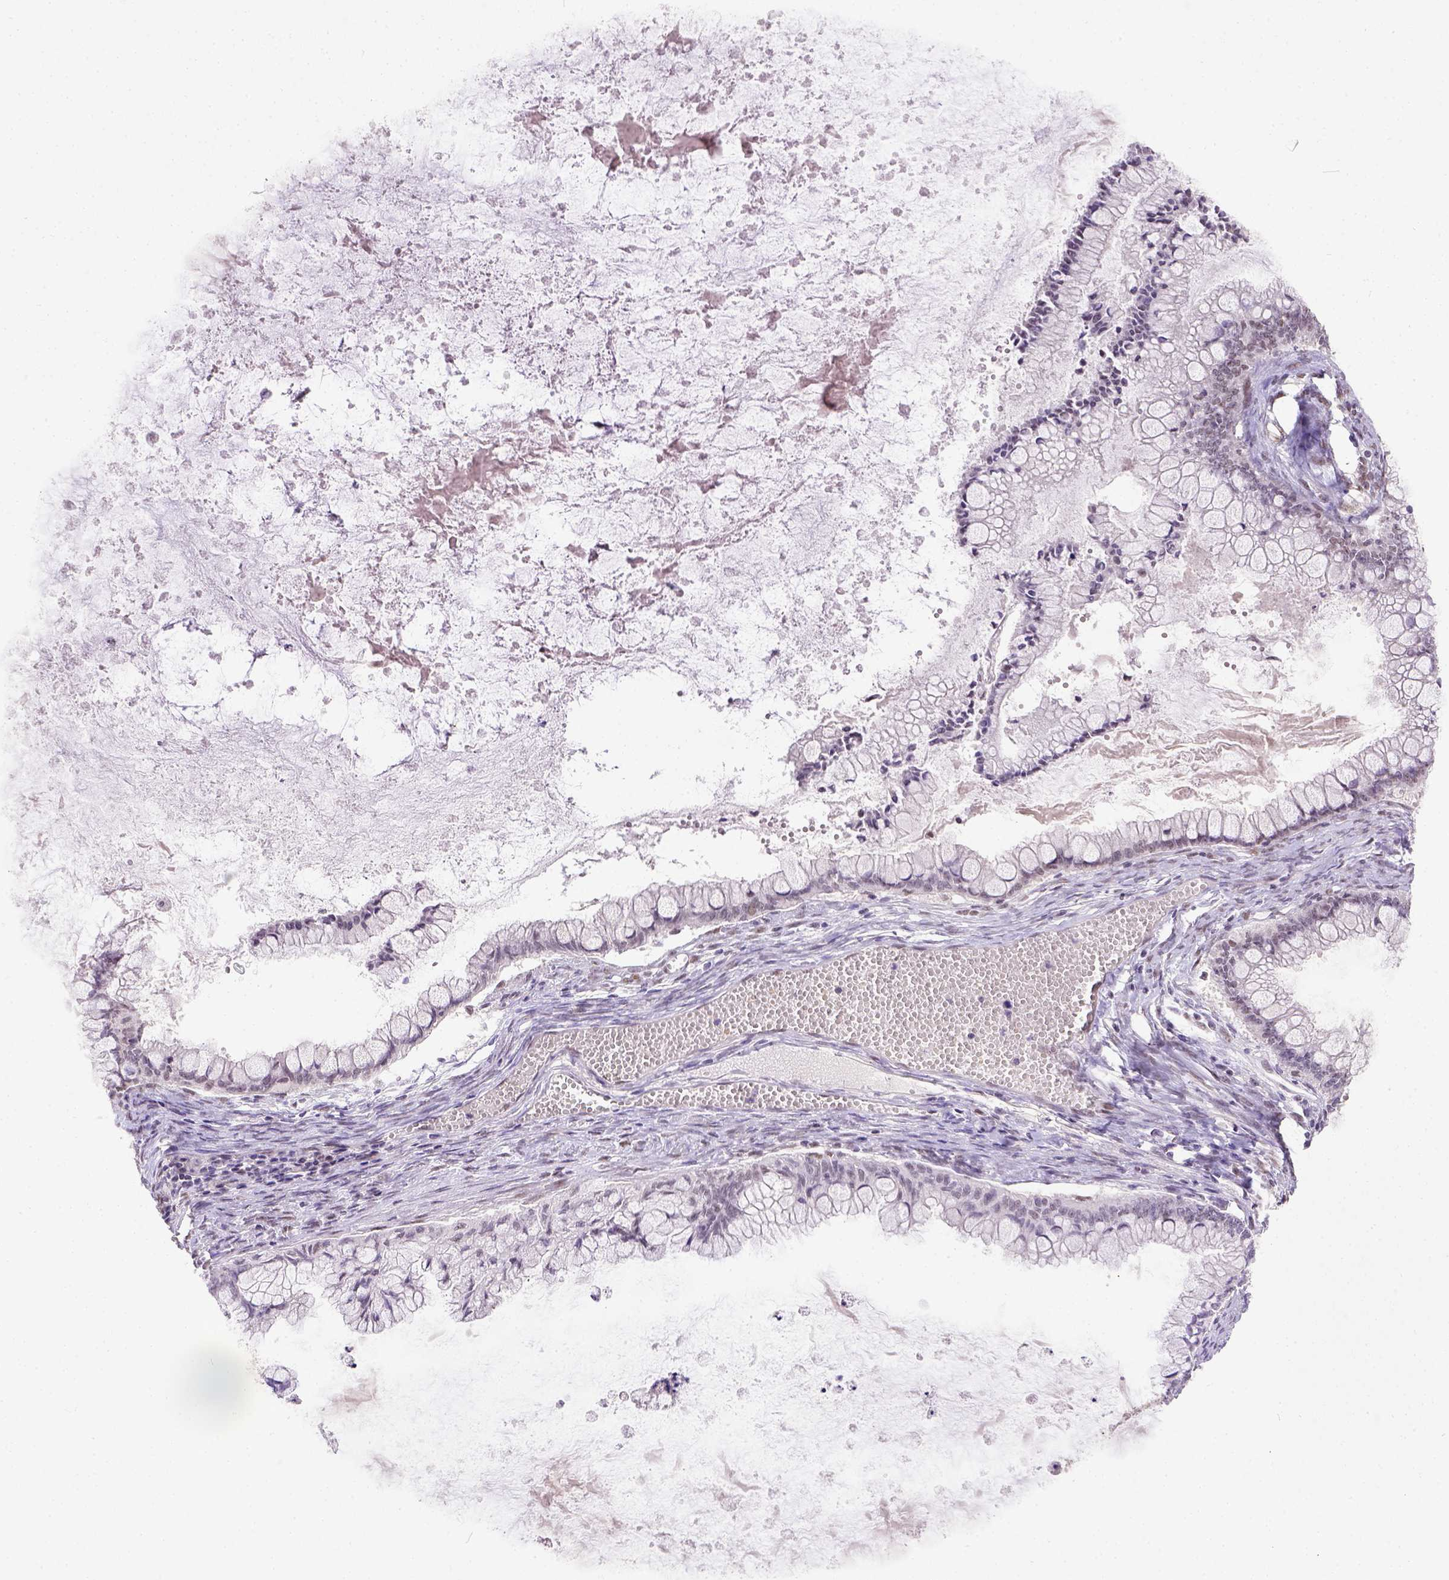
{"staining": {"intensity": "weak", "quantity": "25%-75%", "location": "nuclear"}, "tissue": "ovarian cancer", "cell_type": "Tumor cells", "image_type": "cancer", "snomed": [{"axis": "morphology", "description": "Cystadenocarcinoma, mucinous, NOS"}, {"axis": "topography", "description": "Ovary"}], "caption": "This photomicrograph demonstrates mucinous cystadenocarcinoma (ovarian) stained with immunohistochemistry (IHC) to label a protein in brown. The nuclear of tumor cells show weak positivity for the protein. Nuclei are counter-stained blue.", "gene": "ERCC1", "patient": {"sex": "female", "age": 67}}